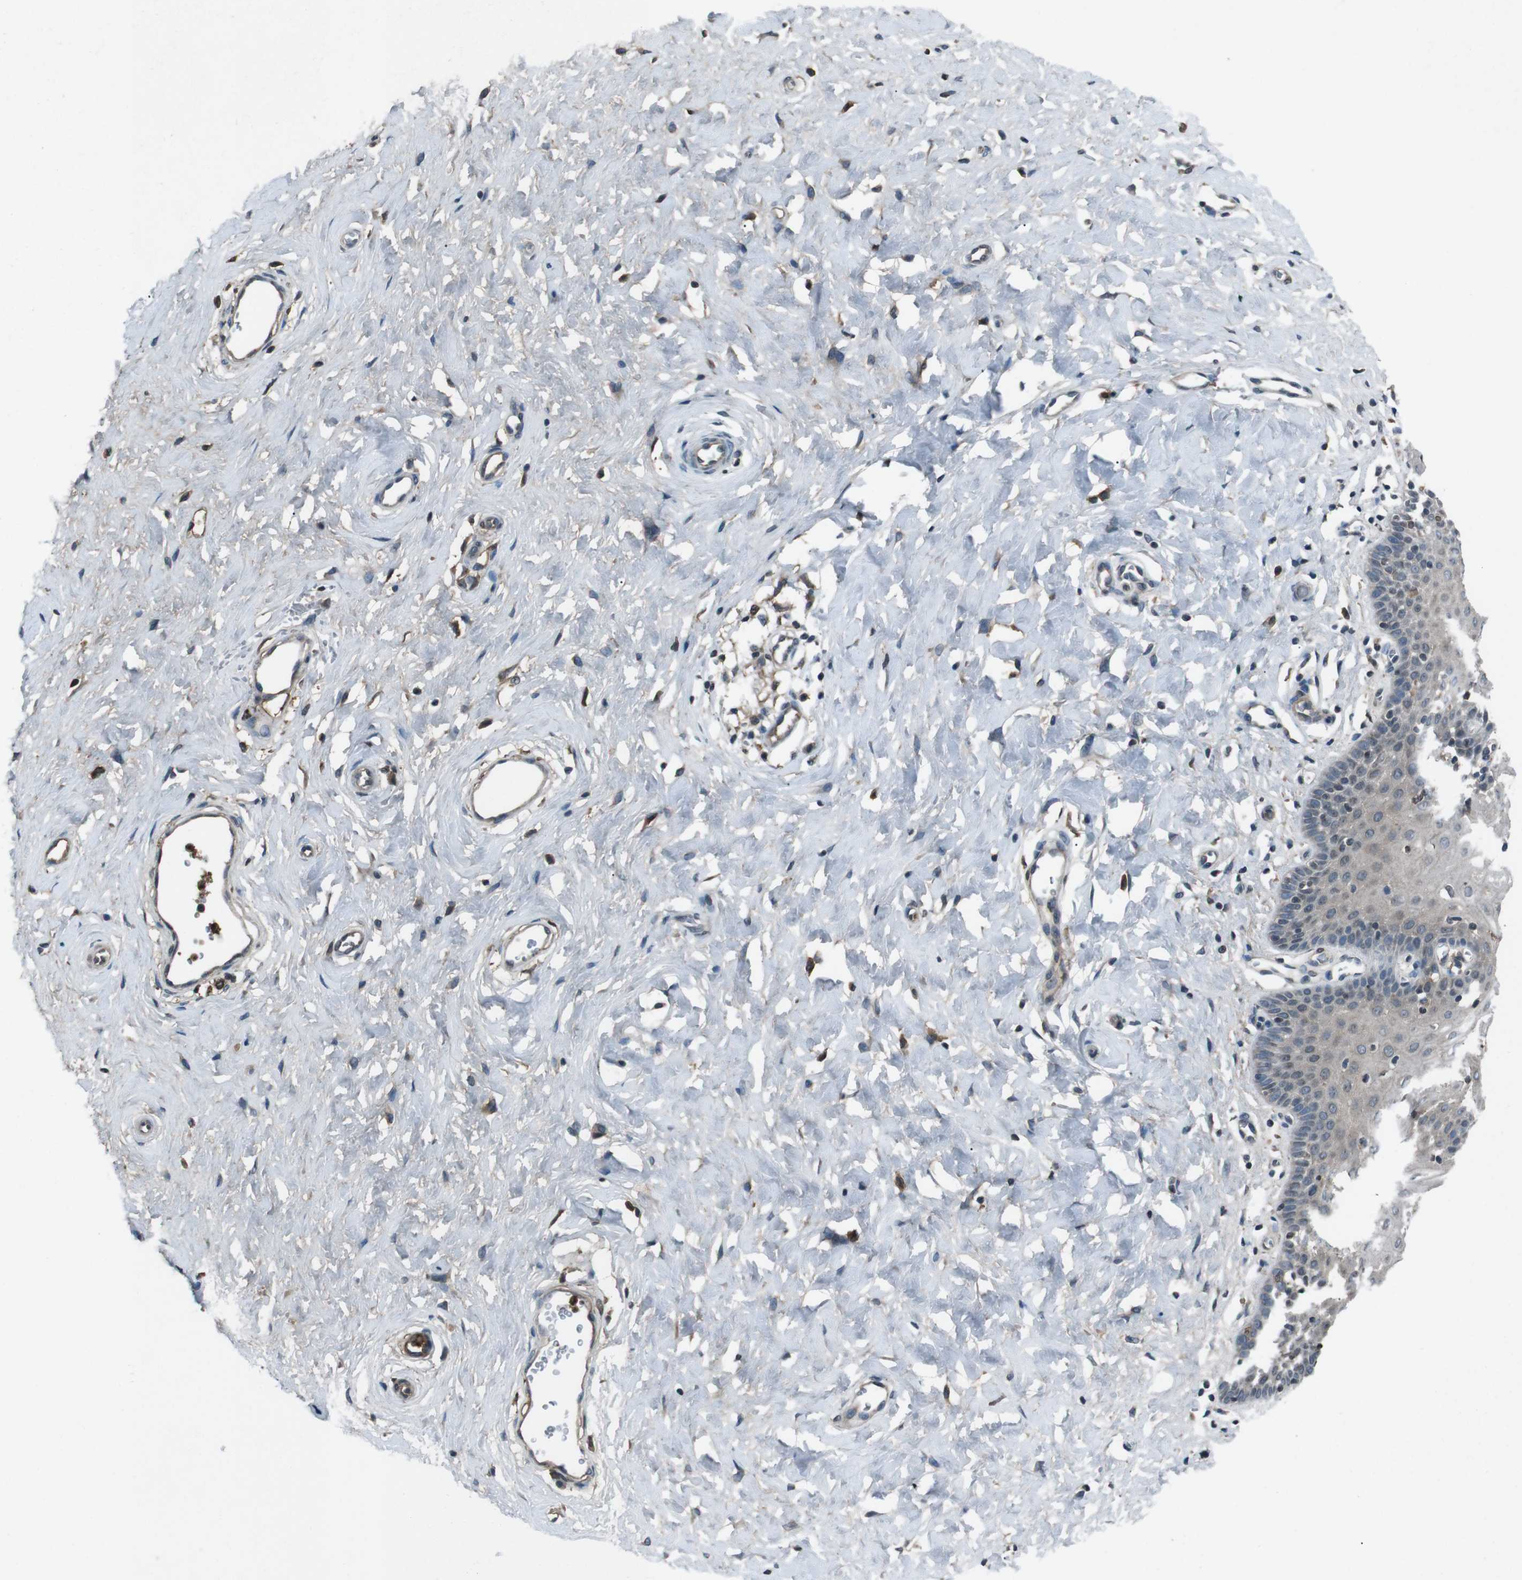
{"staining": {"intensity": "weak", "quantity": ">75%", "location": "cytoplasmic/membranous"}, "tissue": "cervix", "cell_type": "Glandular cells", "image_type": "normal", "snomed": [{"axis": "morphology", "description": "Normal tissue, NOS"}, {"axis": "topography", "description": "Cervix"}], "caption": "This is a histology image of IHC staining of normal cervix, which shows weak positivity in the cytoplasmic/membranous of glandular cells.", "gene": "UGT1A6", "patient": {"sex": "female", "age": 55}}